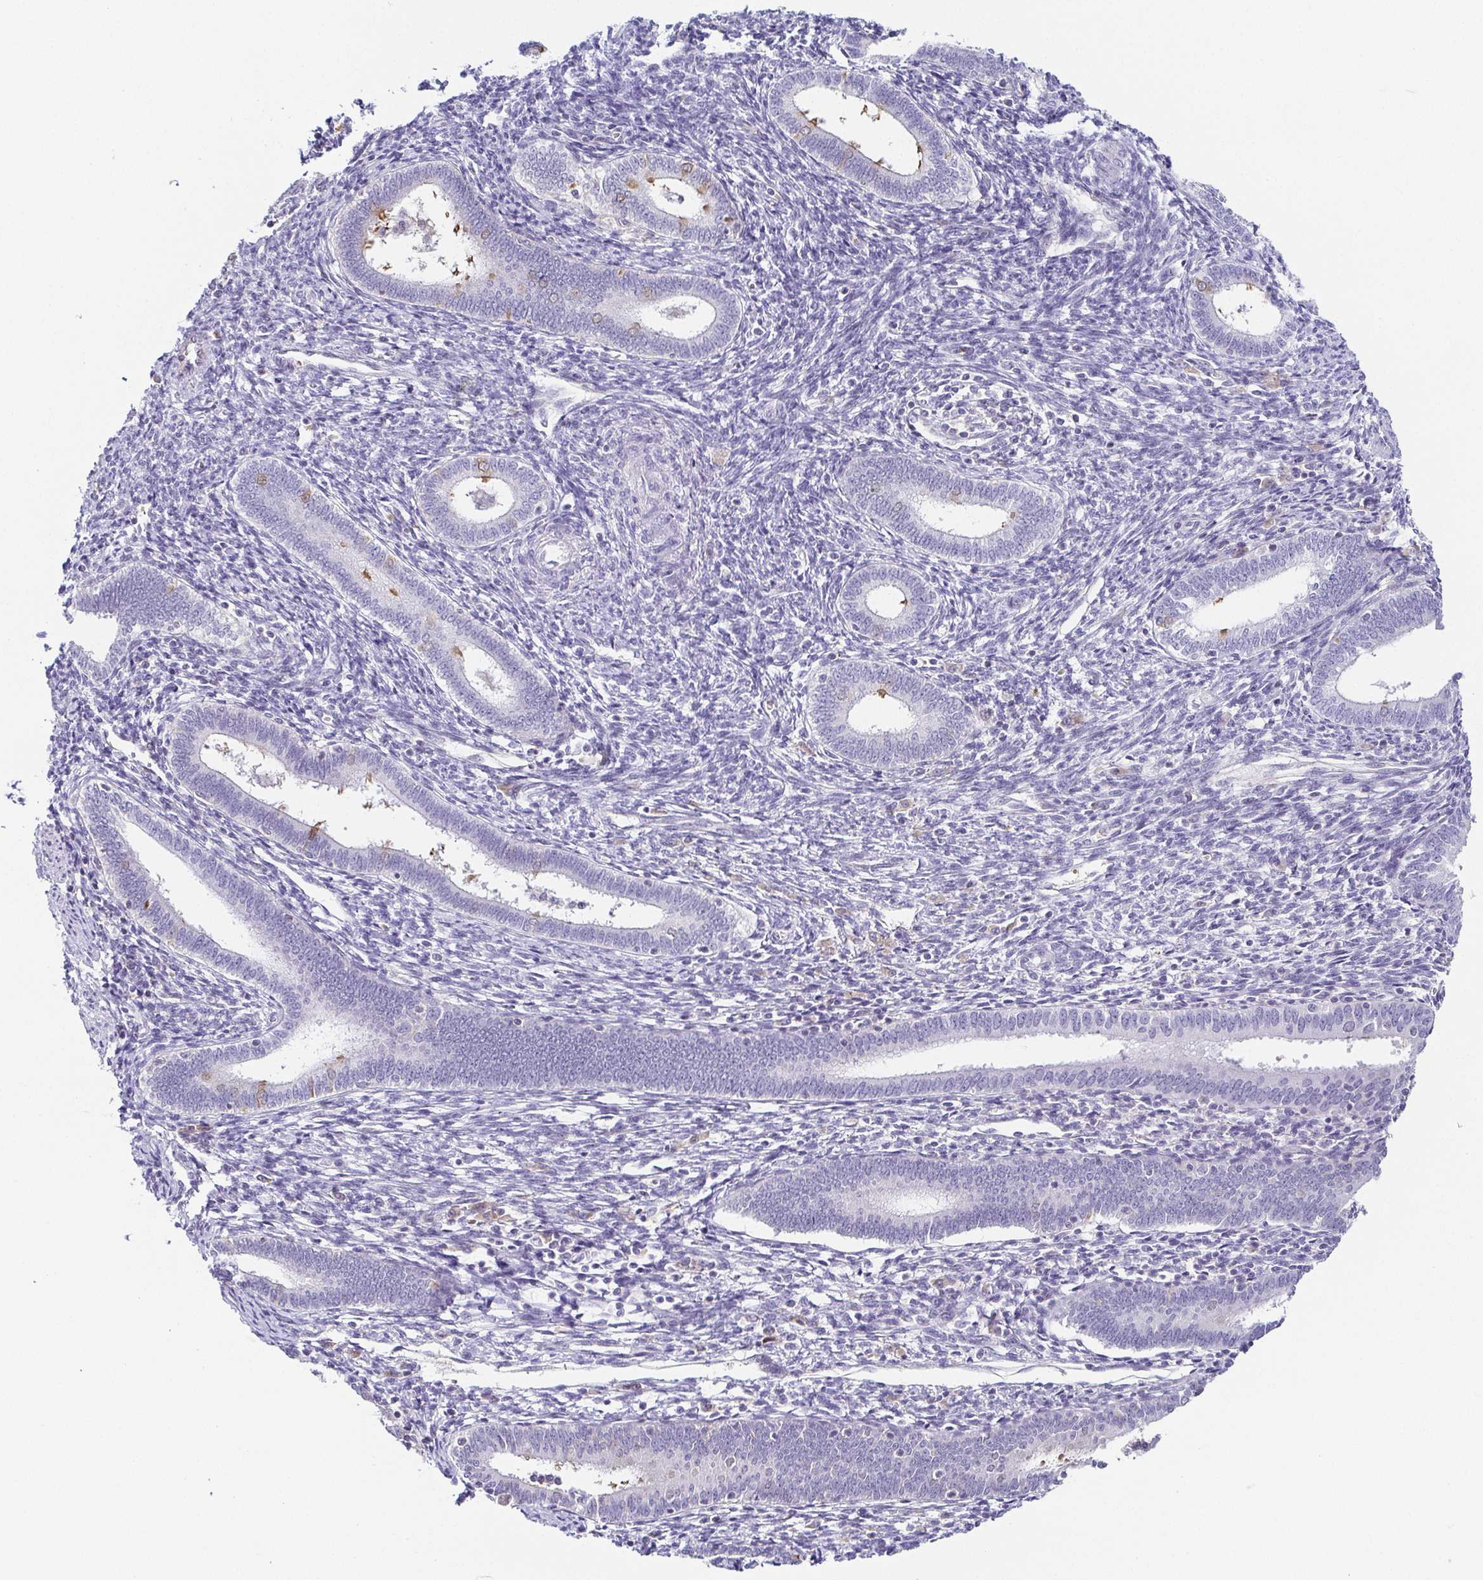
{"staining": {"intensity": "negative", "quantity": "none", "location": "none"}, "tissue": "endometrium", "cell_type": "Cells in endometrial stroma", "image_type": "normal", "snomed": [{"axis": "morphology", "description": "Normal tissue, NOS"}, {"axis": "topography", "description": "Endometrium"}], "caption": "This is a histopathology image of IHC staining of benign endometrium, which shows no positivity in cells in endometrial stroma. Brightfield microscopy of immunohistochemistry stained with DAB (3,3'-diaminobenzidine) (brown) and hematoxylin (blue), captured at high magnification.", "gene": "FAM162B", "patient": {"sex": "female", "age": 41}}